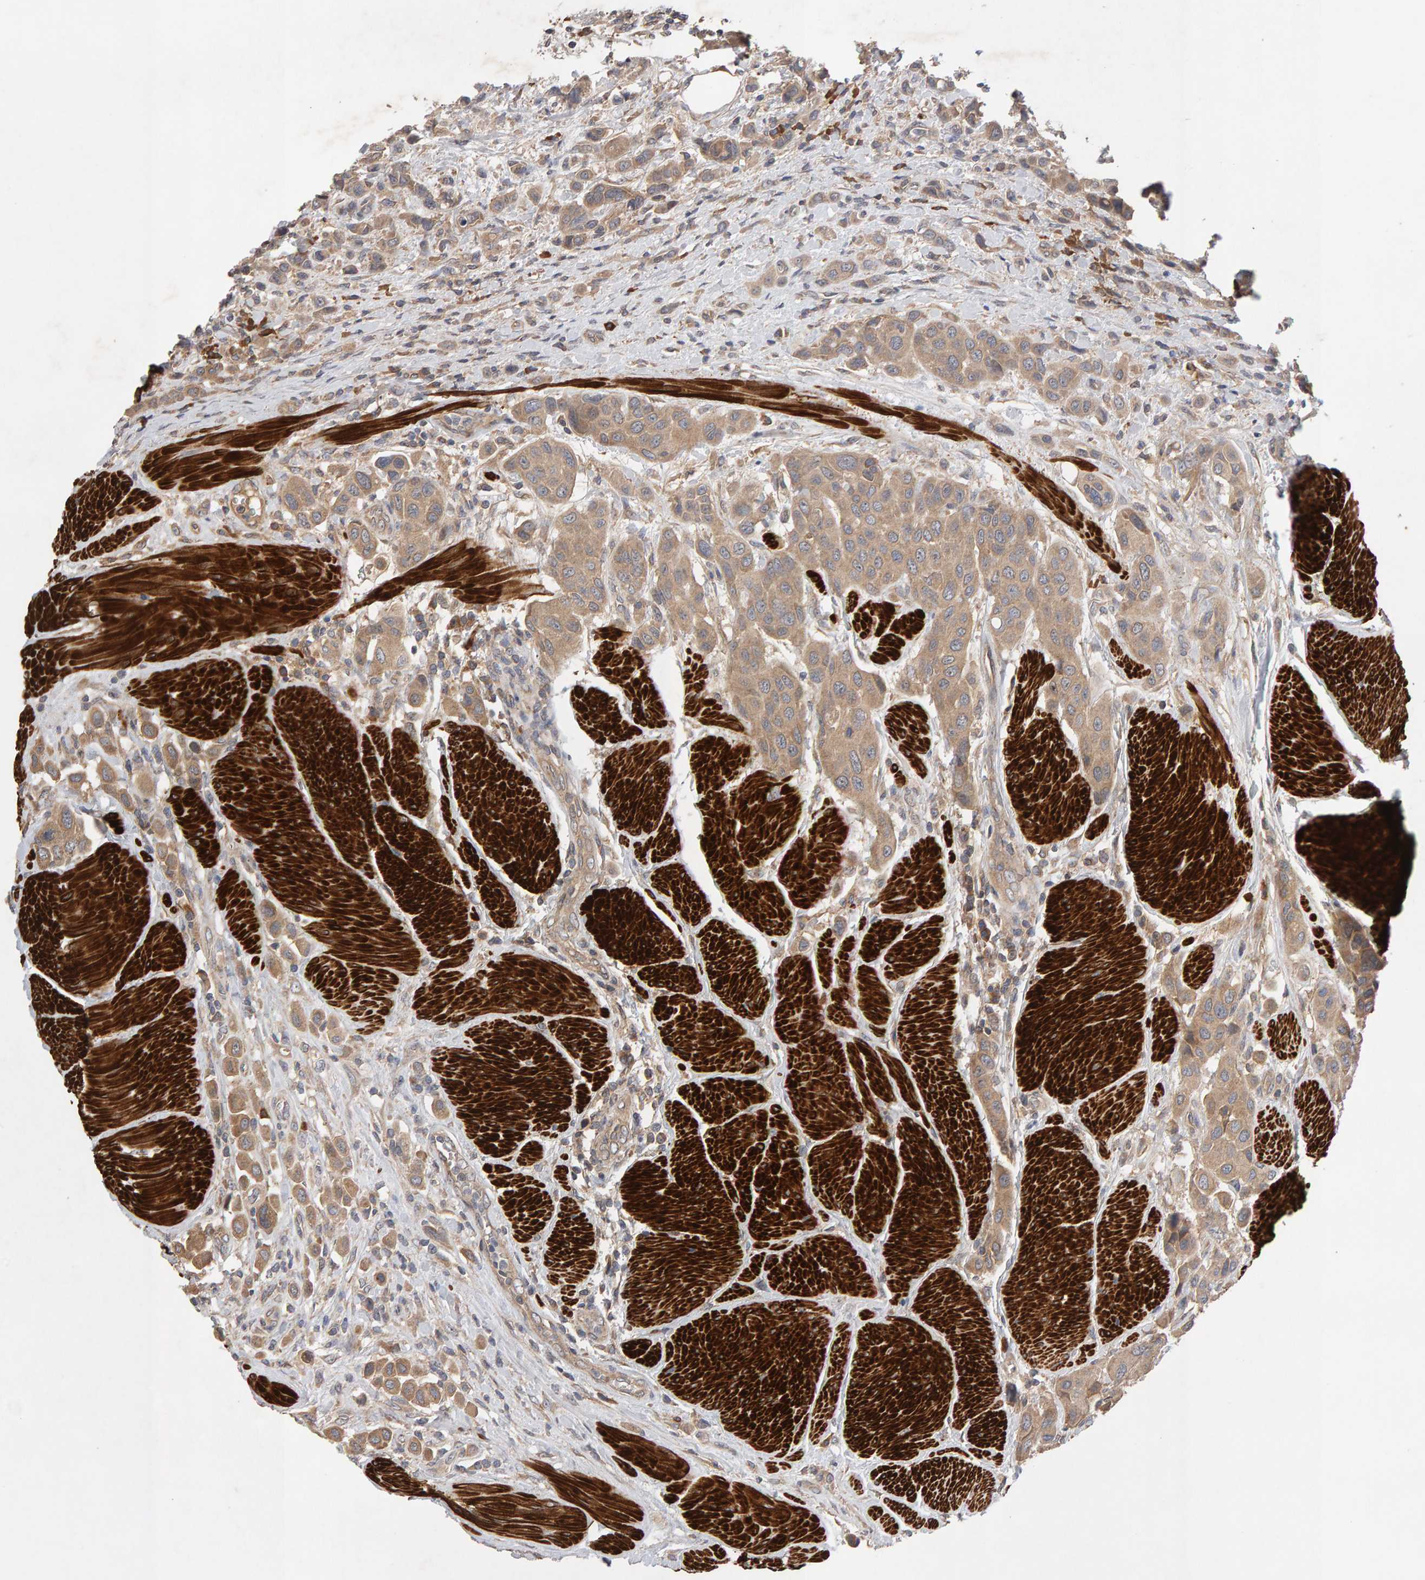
{"staining": {"intensity": "weak", "quantity": ">75%", "location": "cytoplasmic/membranous"}, "tissue": "urothelial cancer", "cell_type": "Tumor cells", "image_type": "cancer", "snomed": [{"axis": "morphology", "description": "Urothelial carcinoma, High grade"}, {"axis": "topography", "description": "Urinary bladder"}], "caption": "DAB immunohistochemical staining of human urothelial carcinoma (high-grade) shows weak cytoplasmic/membranous protein positivity in about >75% of tumor cells.", "gene": "RNF19A", "patient": {"sex": "male", "age": 50}}